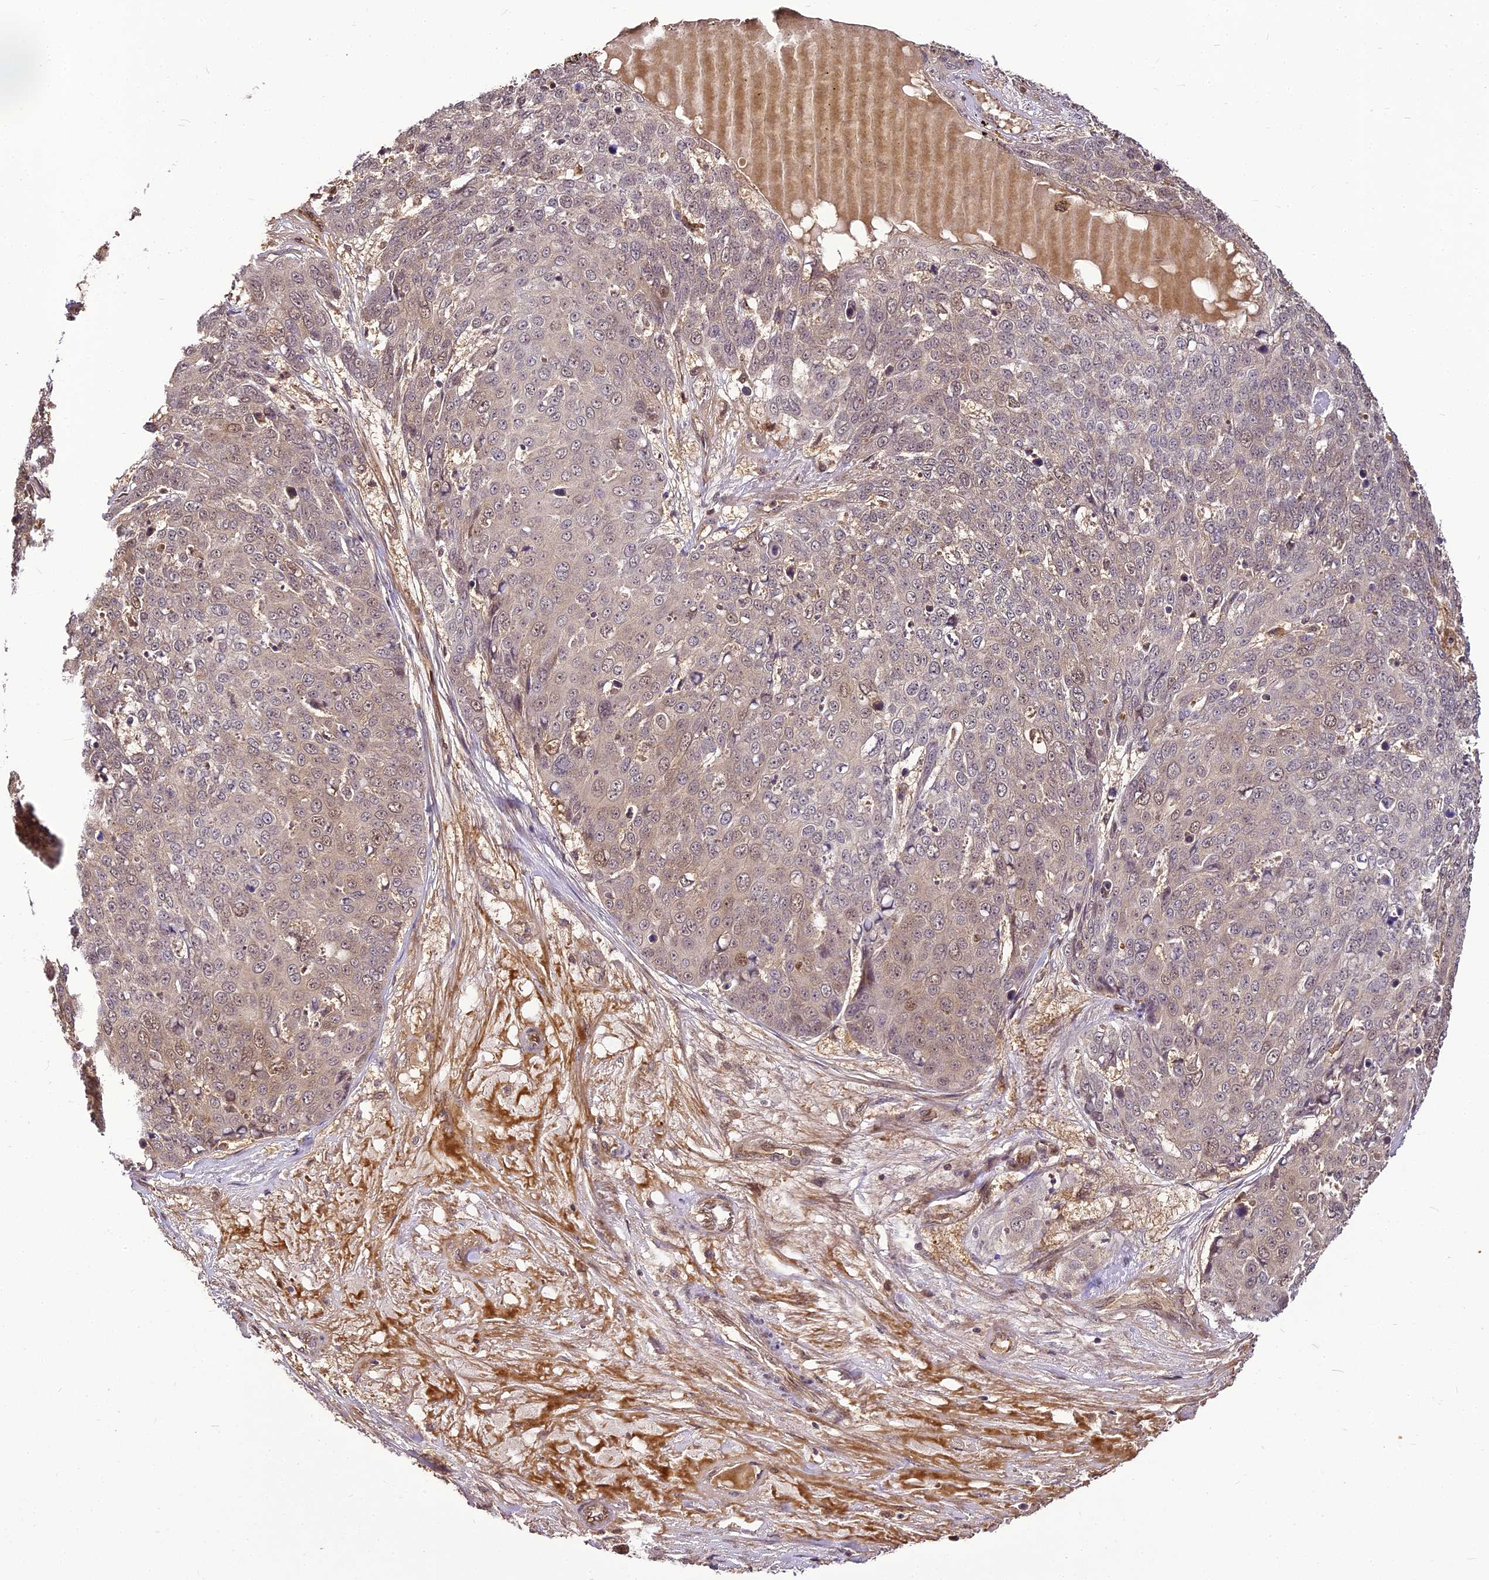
{"staining": {"intensity": "negative", "quantity": "none", "location": "none"}, "tissue": "skin cancer", "cell_type": "Tumor cells", "image_type": "cancer", "snomed": [{"axis": "morphology", "description": "Squamous cell carcinoma, NOS"}, {"axis": "topography", "description": "Skin"}], "caption": "Immunohistochemical staining of human skin cancer demonstrates no significant positivity in tumor cells. (DAB (3,3'-diaminobenzidine) immunohistochemistry with hematoxylin counter stain).", "gene": "BCDIN3D", "patient": {"sex": "male", "age": 71}}